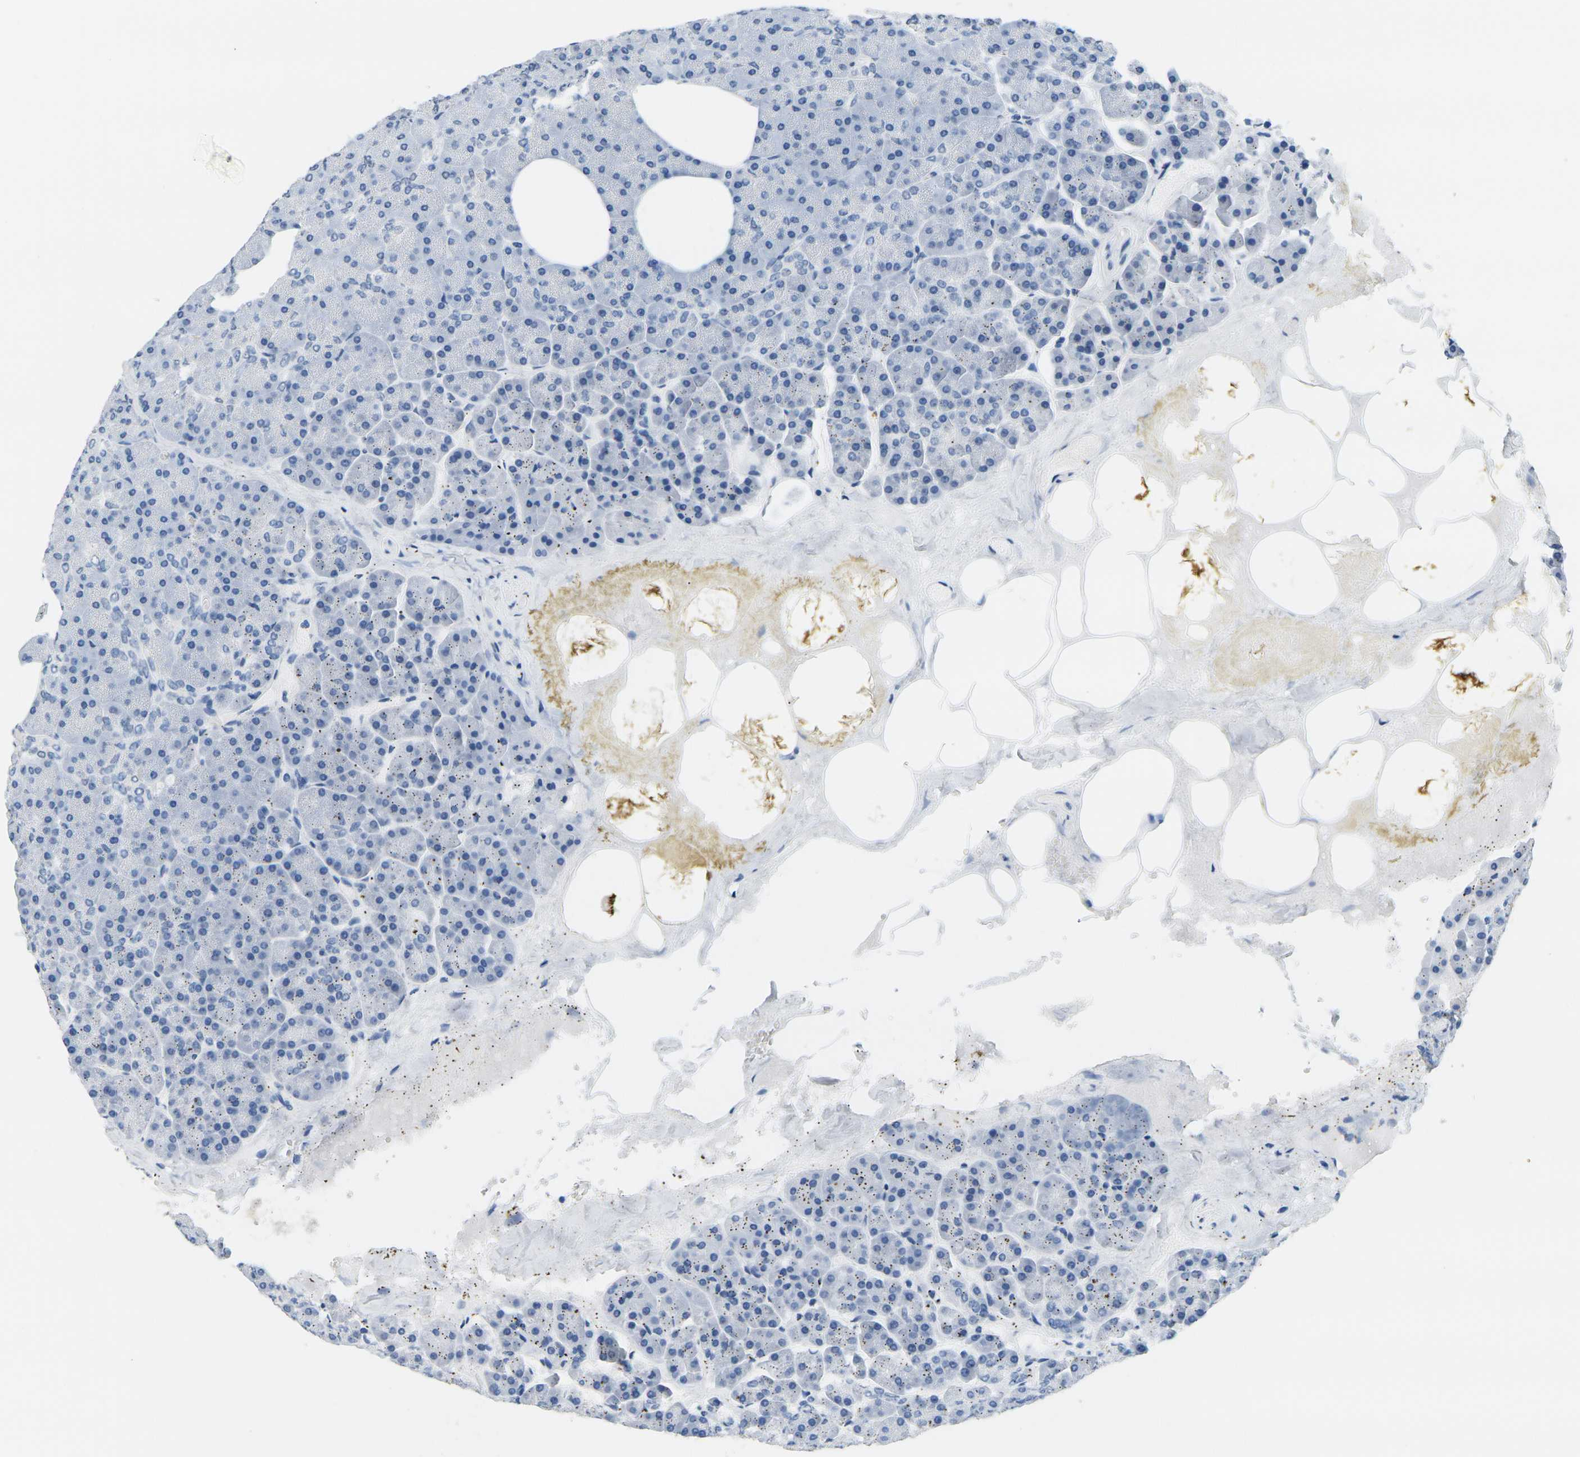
{"staining": {"intensity": "negative", "quantity": "none", "location": "none"}, "tissue": "pancreas", "cell_type": "Exocrine glandular cells", "image_type": "normal", "snomed": [{"axis": "morphology", "description": "Normal tissue, NOS"}, {"axis": "topography", "description": "Pancreas"}], "caption": "The image reveals no staining of exocrine glandular cells in unremarkable pancreas. (DAB IHC visualized using brightfield microscopy, high magnification).", "gene": "CTAG1A", "patient": {"sex": "female", "age": 35}}